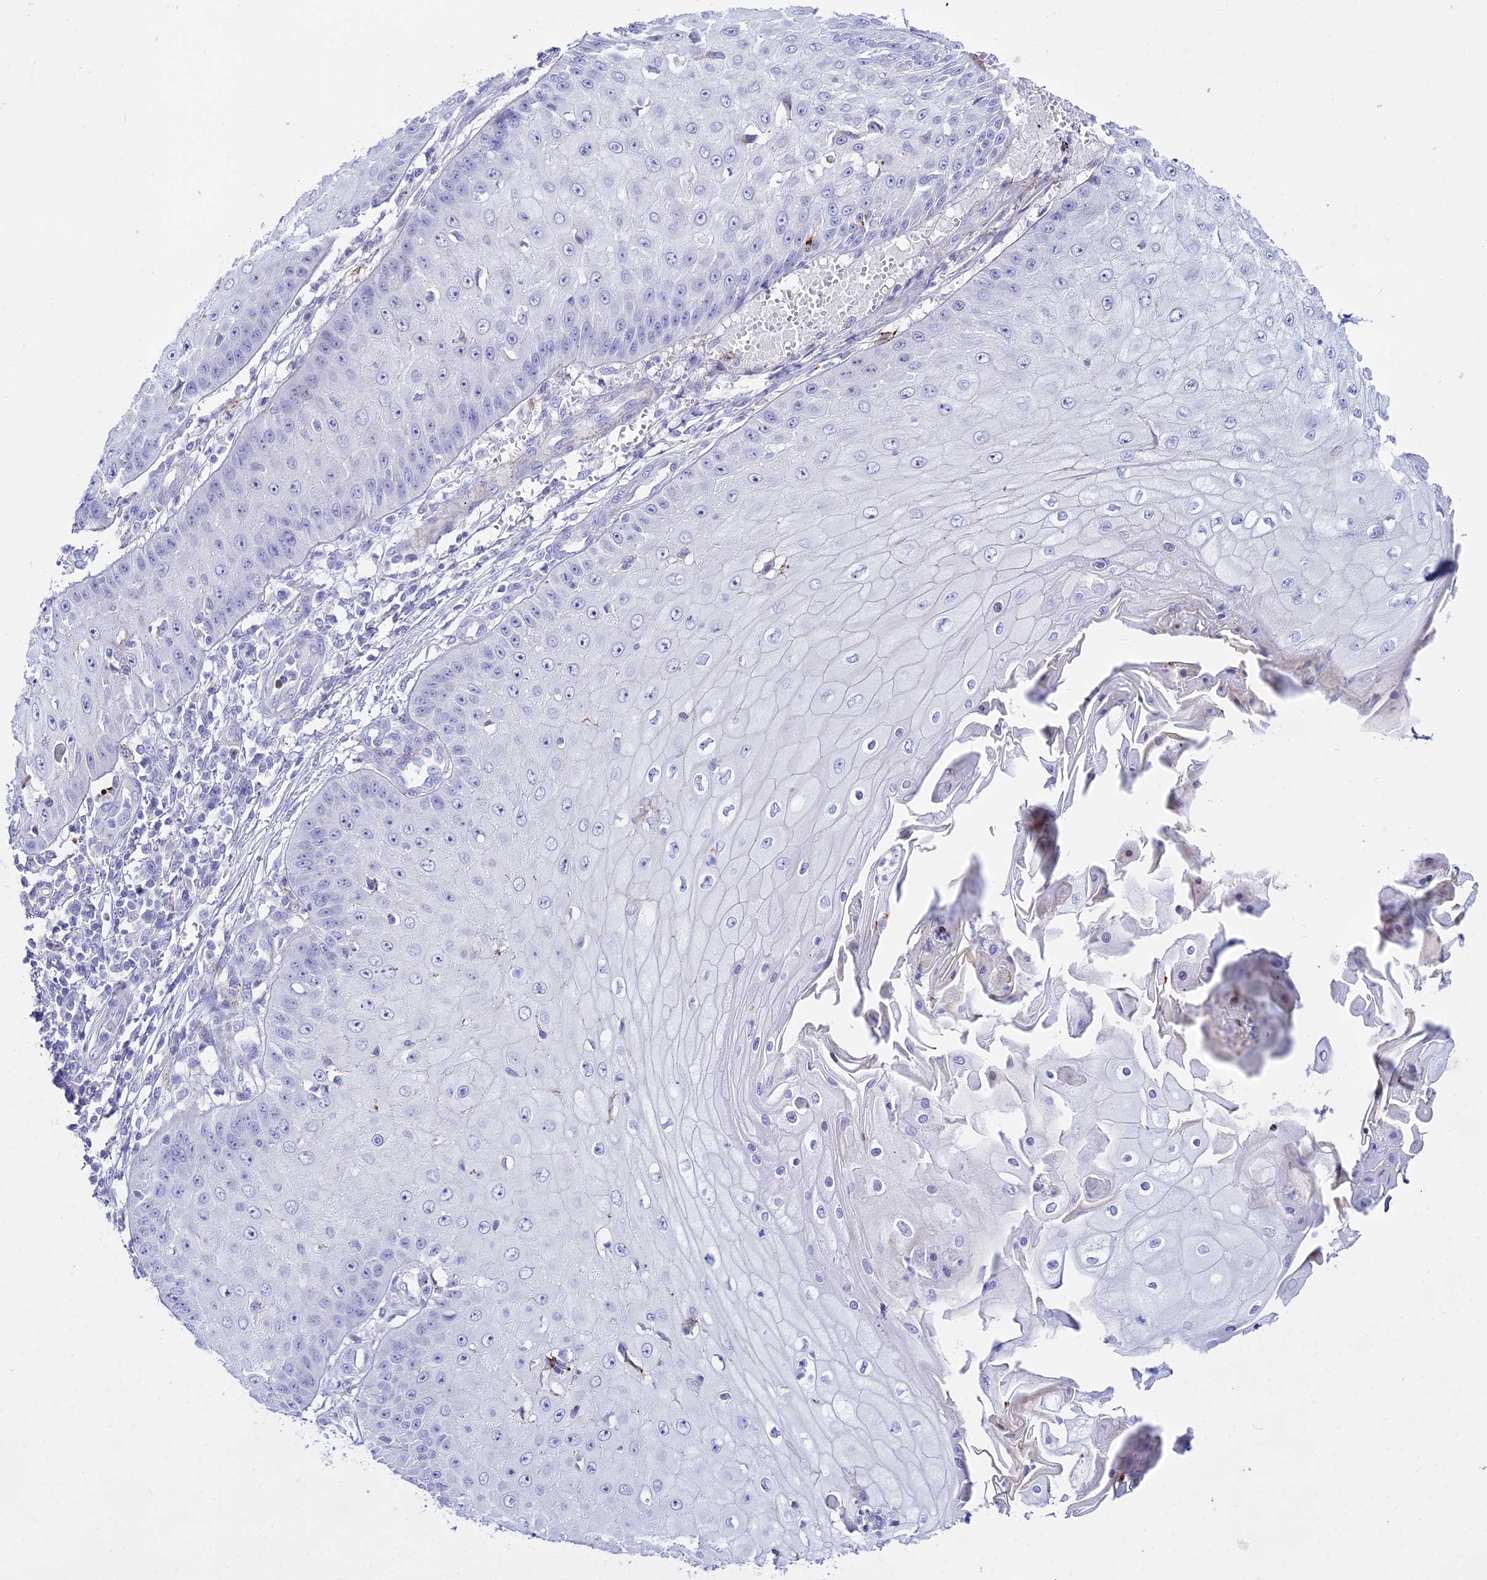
{"staining": {"intensity": "negative", "quantity": "none", "location": "none"}, "tissue": "skin cancer", "cell_type": "Tumor cells", "image_type": "cancer", "snomed": [{"axis": "morphology", "description": "Squamous cell carcinoma, NOS"}, {"axis": "topography", "description": "Skin"}], "caption": "Immunohistochemistry photomicrograph of skin cancer stained for a protein (brown), which shows no expression in tumor cells. (Immunohistochemistry (ihc), brightfield microscopy, high magnification).", "gene": "DLX1", "patient": {"sex": "male", "age": 70}}